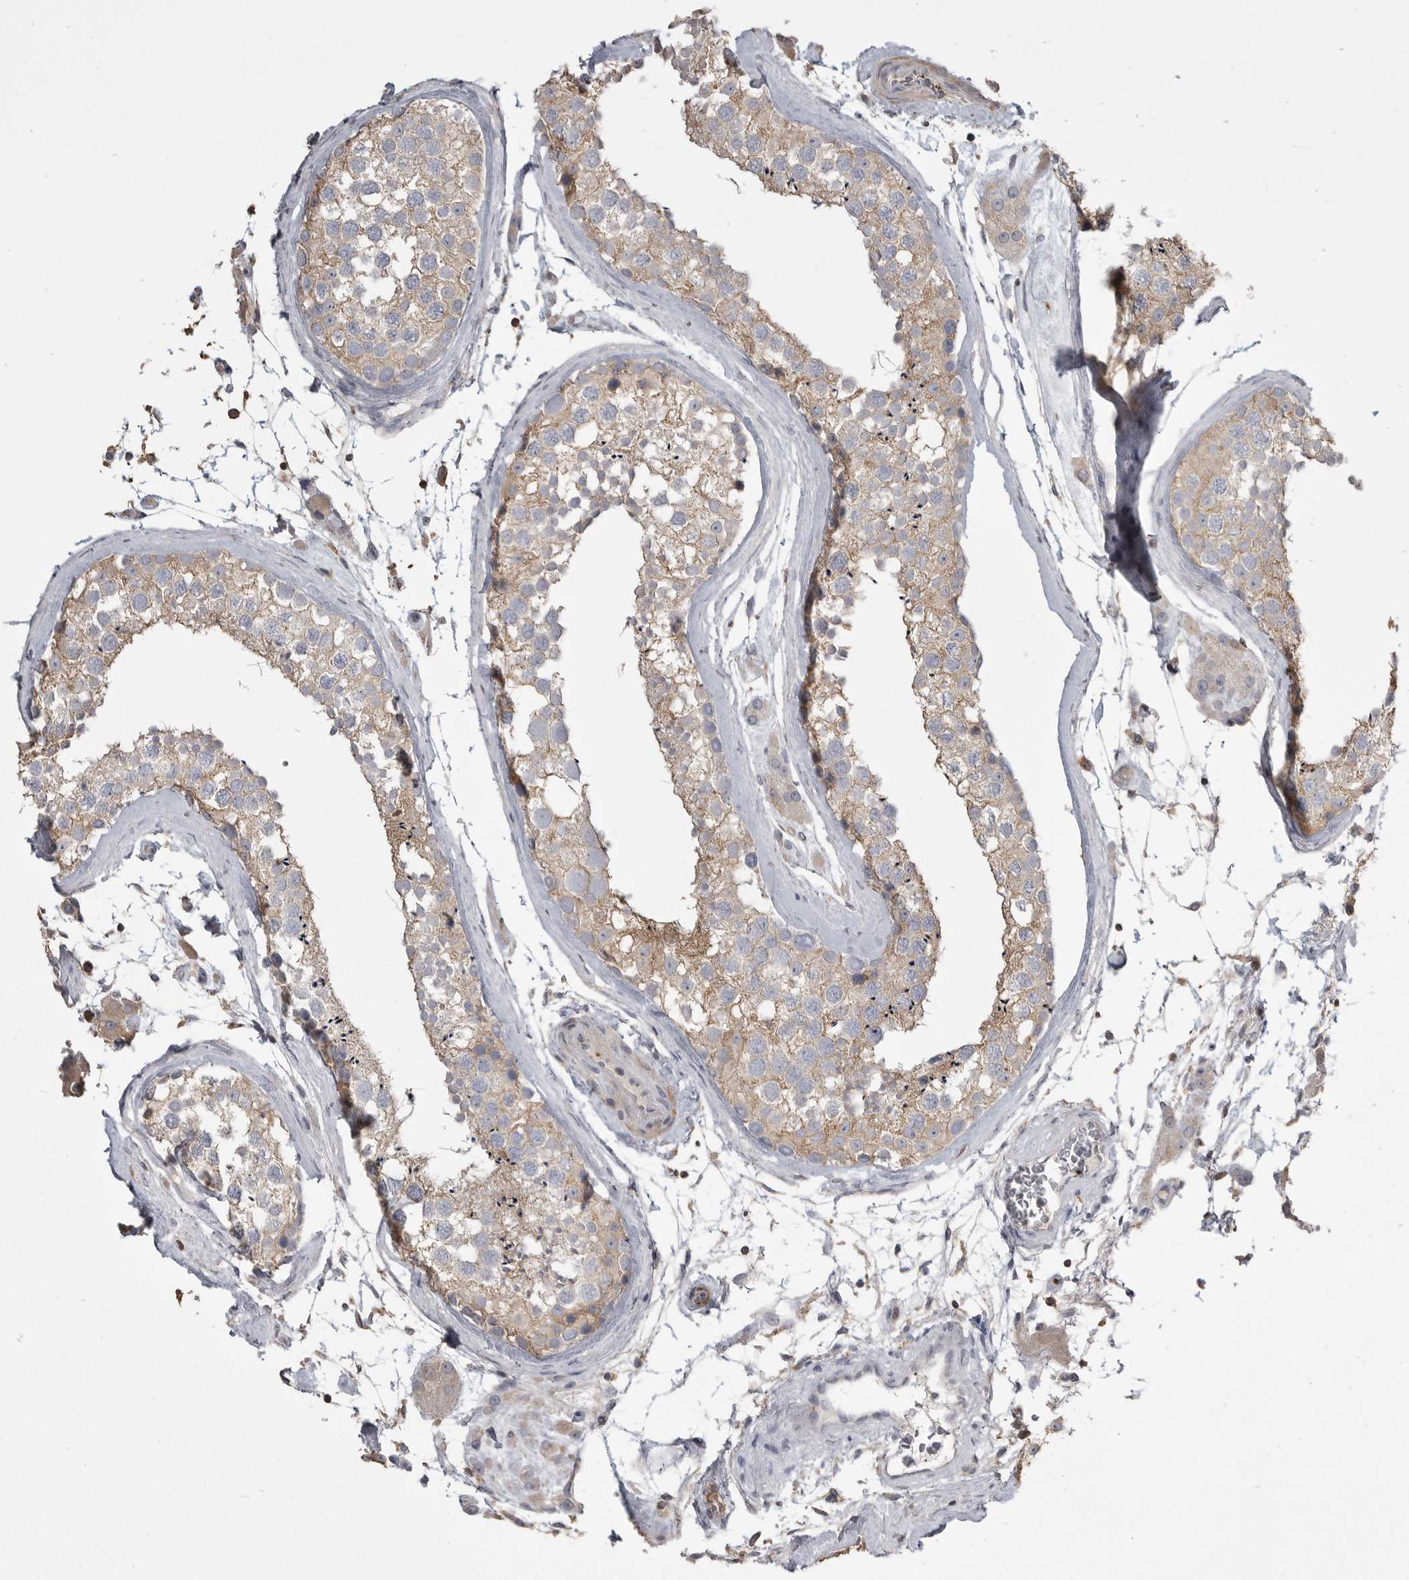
{"staining": {"intensity": "weak", "quantity": ">75%", "location": "cytoplasmic/membranous"}, "tissue": "testis", "cell_type": "Cells in seminiferous ducts", "image_type": "normal", "snomed": [{"axis": "morphology", "description": "Normal tissue, NOS"}, {"axis": "topography", "description": "Testis"}], "caption": "IHC photomicrograph of benign testis: human testis stained using immunohistochemistry (IHC) shows low levels of weak protein expression localized specifically in the cytoplasmic/membranous of cells in seminiferous ducts, appearing as a cytoplasmic/membranous brown color.", "gene": "CMTM6", "patient": {"sex": "male", "age": 46}}